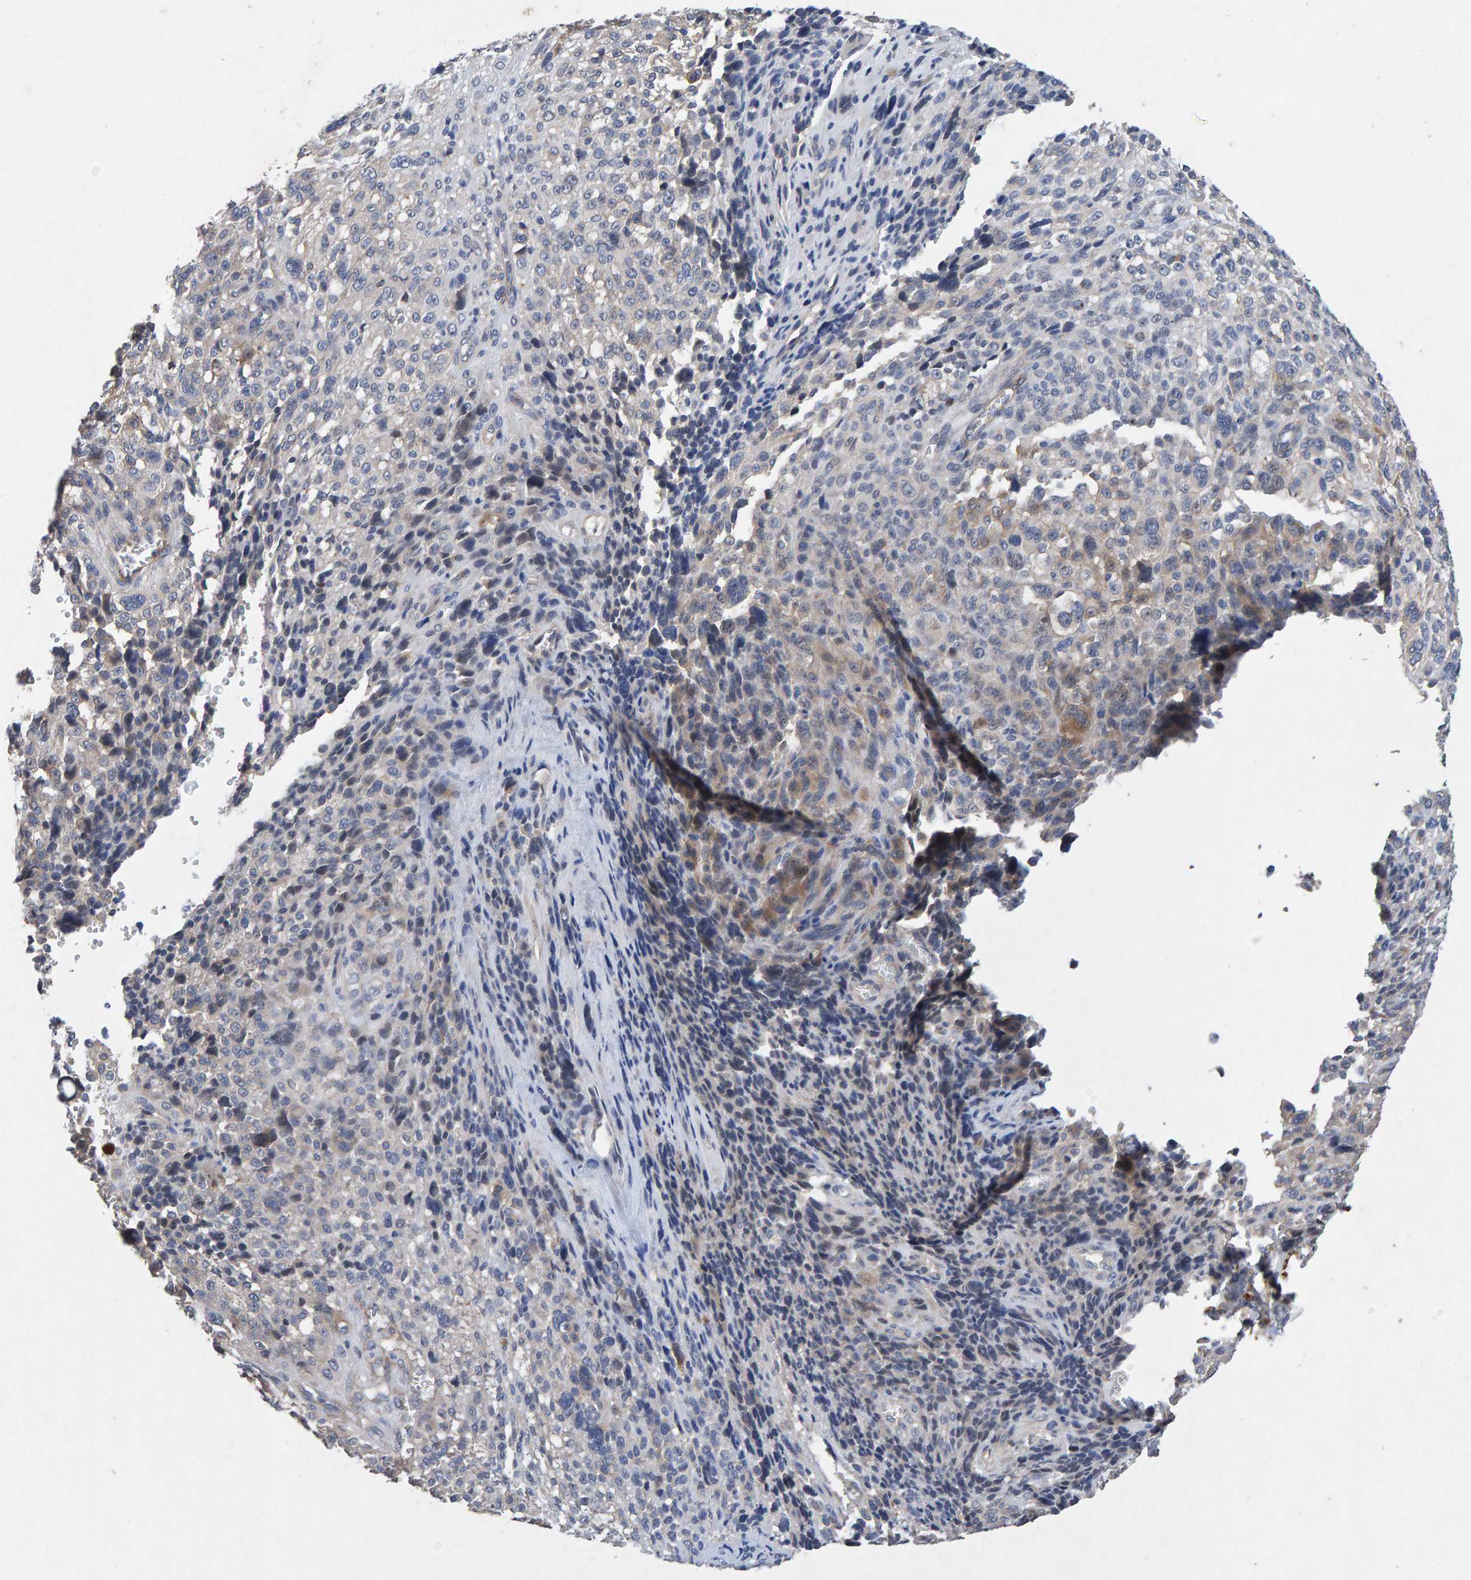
{"staining": {"intensity": "negative", "quantity": "none", "location": "none"}, "tissue": "melanoma", "cell_type": "Tumor cells", "image_type": "cancer", "snomed": [{"axis": "morphology", "description": "Malignant melanoma, NOS"}, {"axis": "topography", "description": "Skin"}], "caption": "Immunohistochemistry (IHC) image of melanoma stained for a protein (brown), which exhibits no expression in tumor cells.", "gene": "EFR3A", "patient": {"sex": "female", "age": 55}}